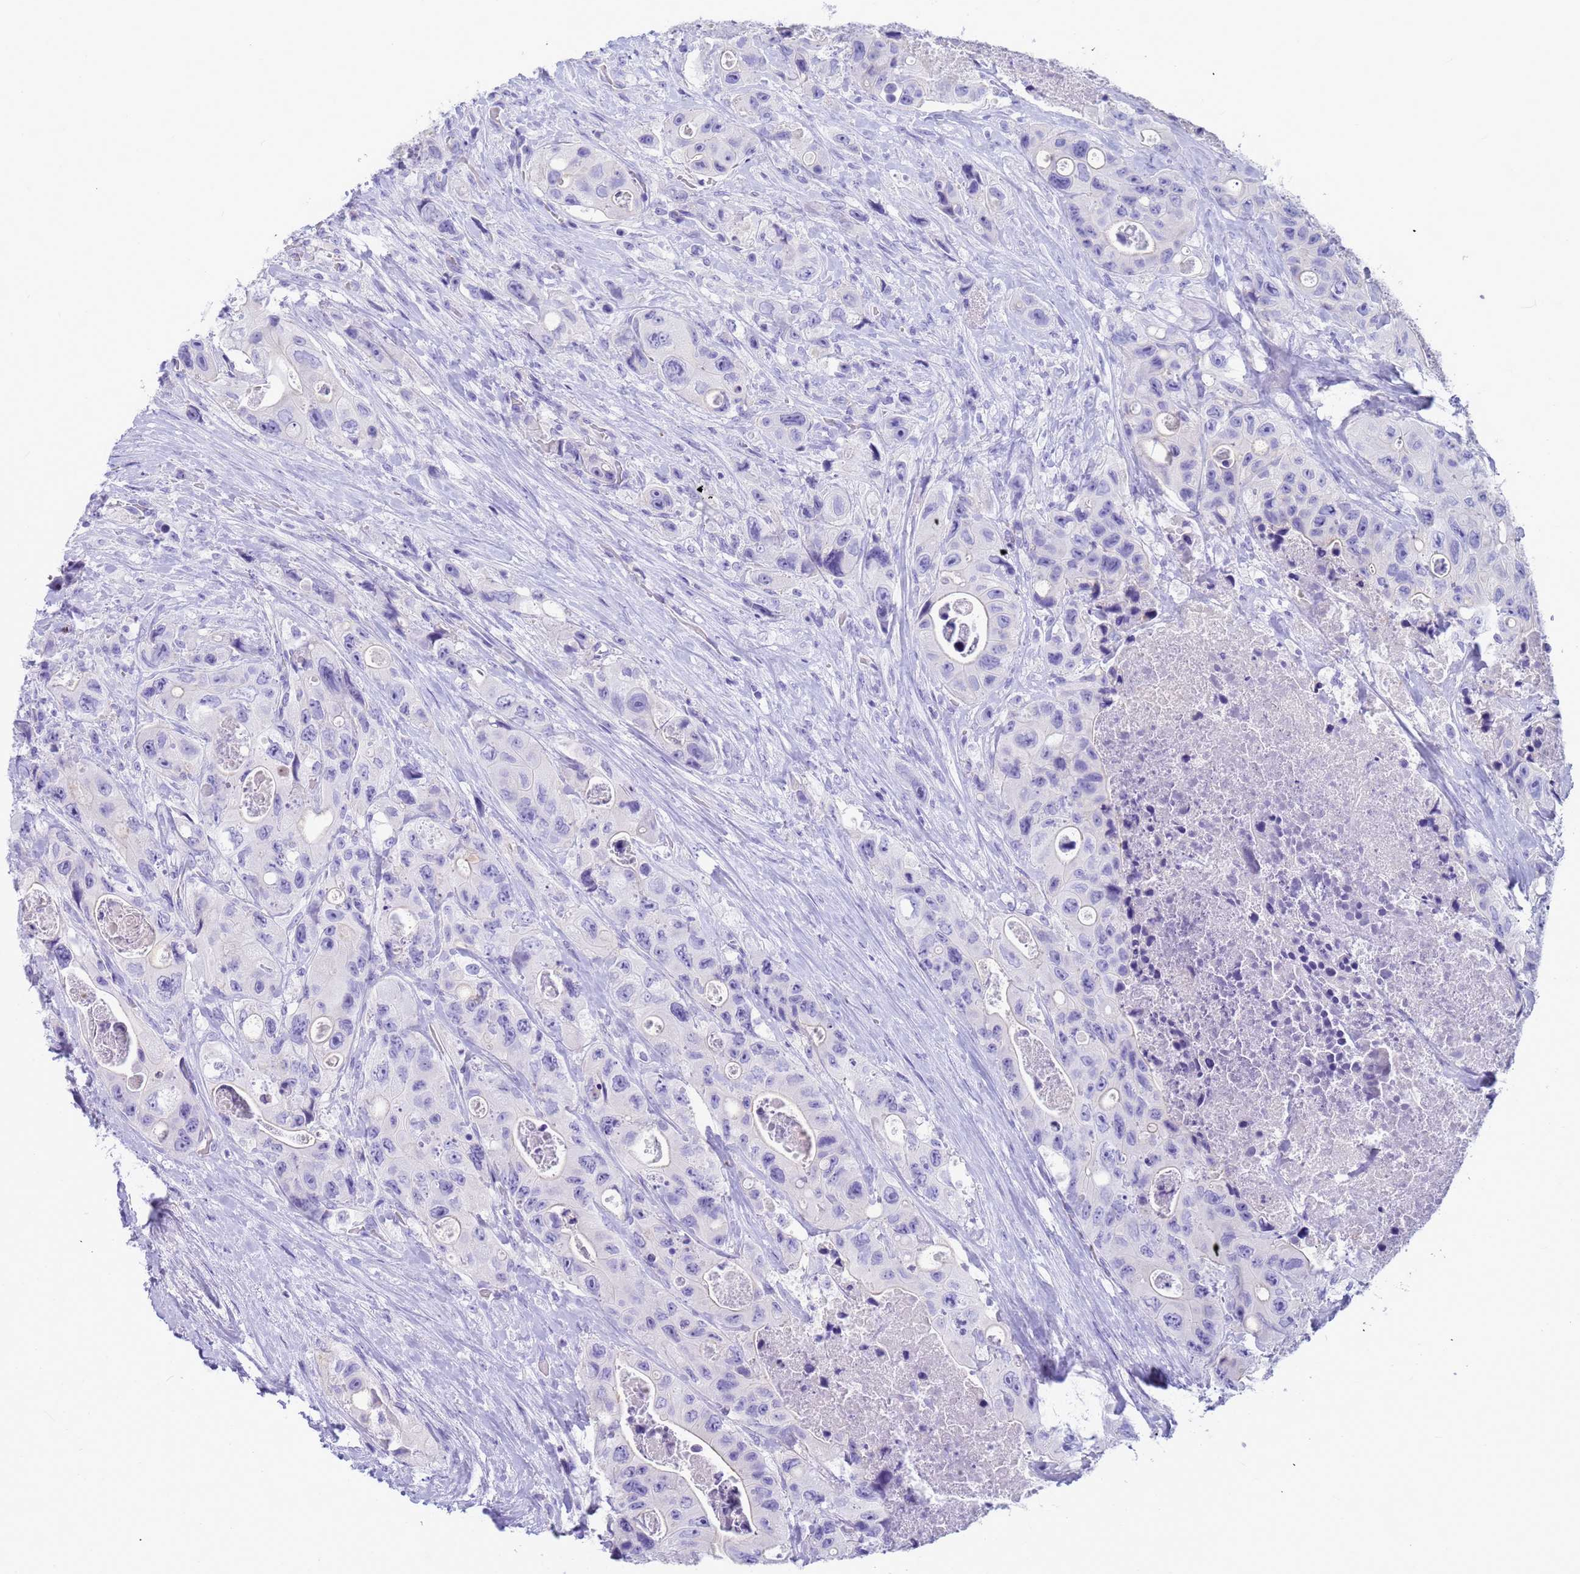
{"staining": {"intensity": "negative", "quantity": "none", "location": "none"}, "tissue": "colorectal cancer", "cell_type": "Tumor cells", "image_type": "cancer", "snomed": [{"axis": "morphology", "description": "Adenocarcinoma, NOS"}, {"axis": "topography", "description": "Colon"}], "caption": "This histopathology image is of colorectal cancer stained with immunohistochemistry to label a protein in brown with the nuclei are counter-stained blue. There is no expression in tumor cells.", "gene": "RNASE2", "patient": {"sex": "female", "age": 46}}